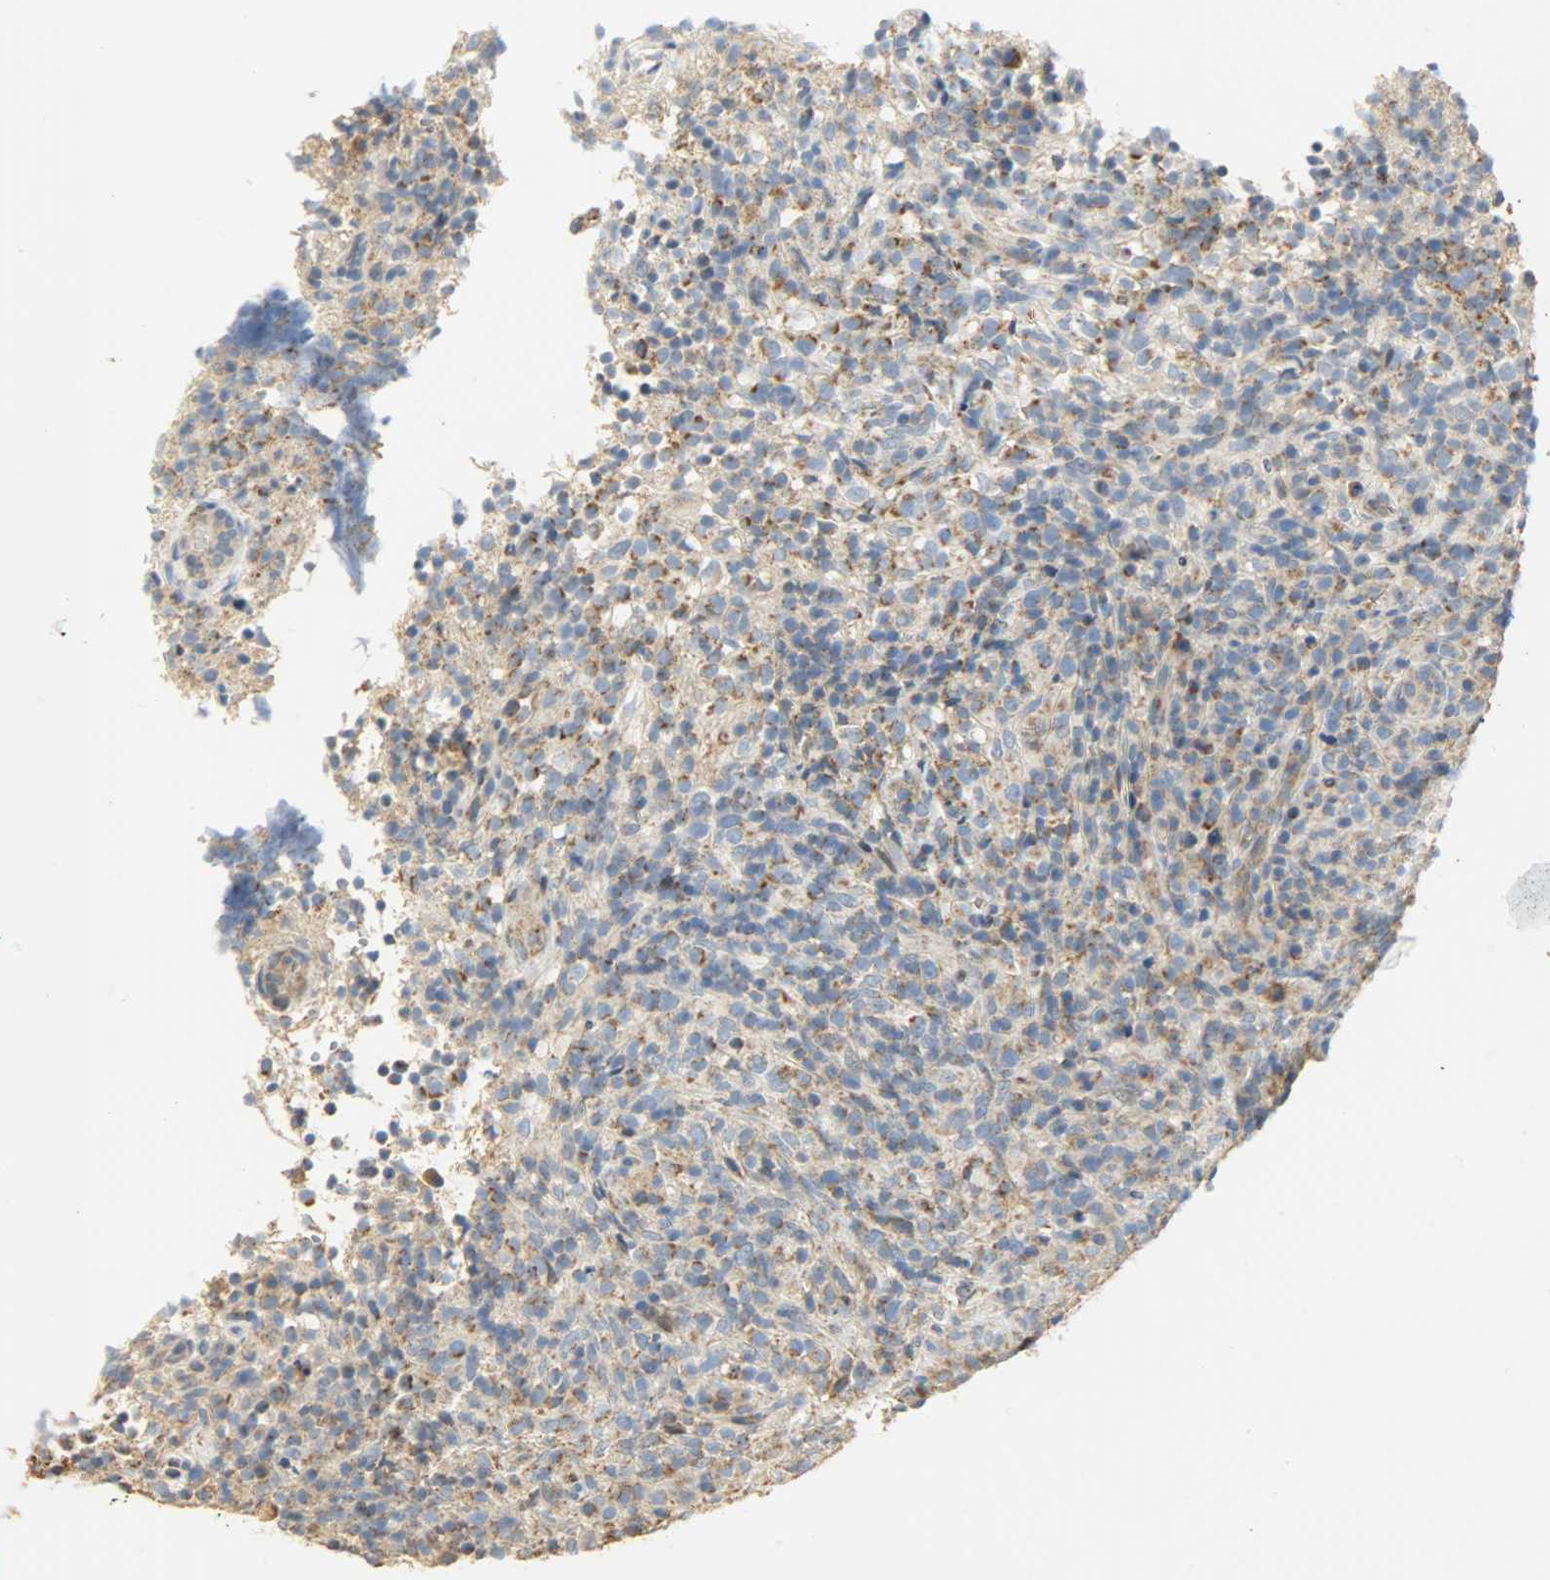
{"staining": {"intensity": "moderate", "quantity": "25%-75%", "location": "cytoplasmic/membranous"}, "tissue": "lymphoma", "cell_type": "Tumor cells", "image_type": "cancer", "snomed": [{"axis": "morphology", "description": "Malignant lymphoma, non-Hodgkin's type, High grade"}, {"axis": "topography", "description": "Lymph node"}], "caption": "IHC (DAB) staining of malignant lymphoma, non-Hodgkin's type (high-grade) demonstrates moderate cytoplasmic/membranous protein expression in about 25%-75% of tumor cells. Immunohistochemistry (ihc) stains the protein of interest in brown and the nuclei are stained blue.", "gene": "NNT", "patient": {"sex": "female", "age": 76}}